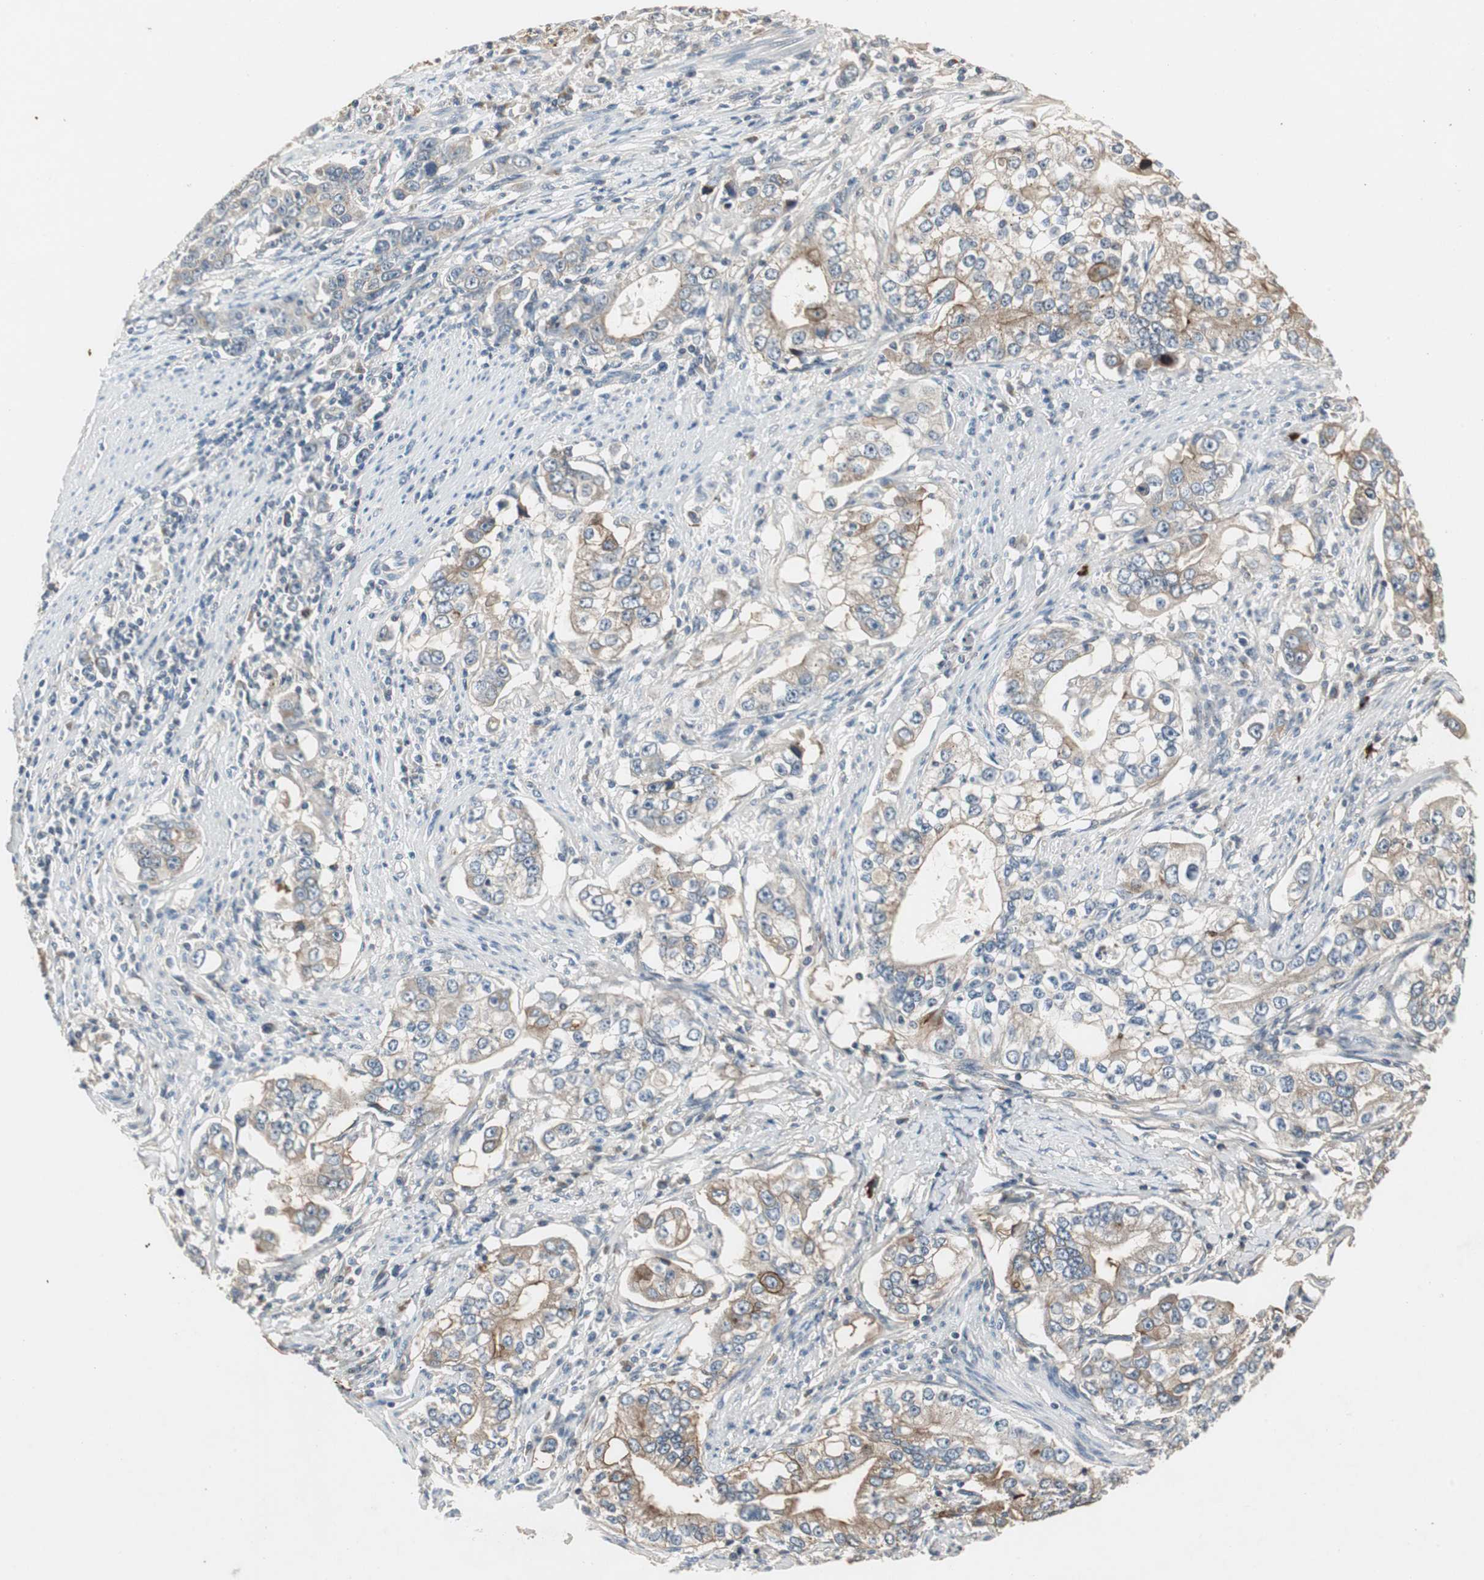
{"staining": {"intensity": "weak", "quantity": "<25%", "location": "cytoplasmic/membranous"}, "tissue": "stomach cancer", "cell_type": "Tumor cells", "image_type": "cancer", "snomed": [{"axis": "morphology", "description": "Adenocarcinoma, NOS"}, {"axis": "topography", "description": "Stomach, lower"}], "caption": "A high-resolution histopathology image shows immunohistochemistry staining of stomach cancer (adenocarcinoma), which demonstrates no significant positivity in tumor cells. Brightfield microscopy of immunohistochemistry (IHC) stained with DAB (brown) and hematoxylin (blue), captured at high magnification.", "gene": "PTPRN2", "patient": {"sex": "female", "age": 72}}